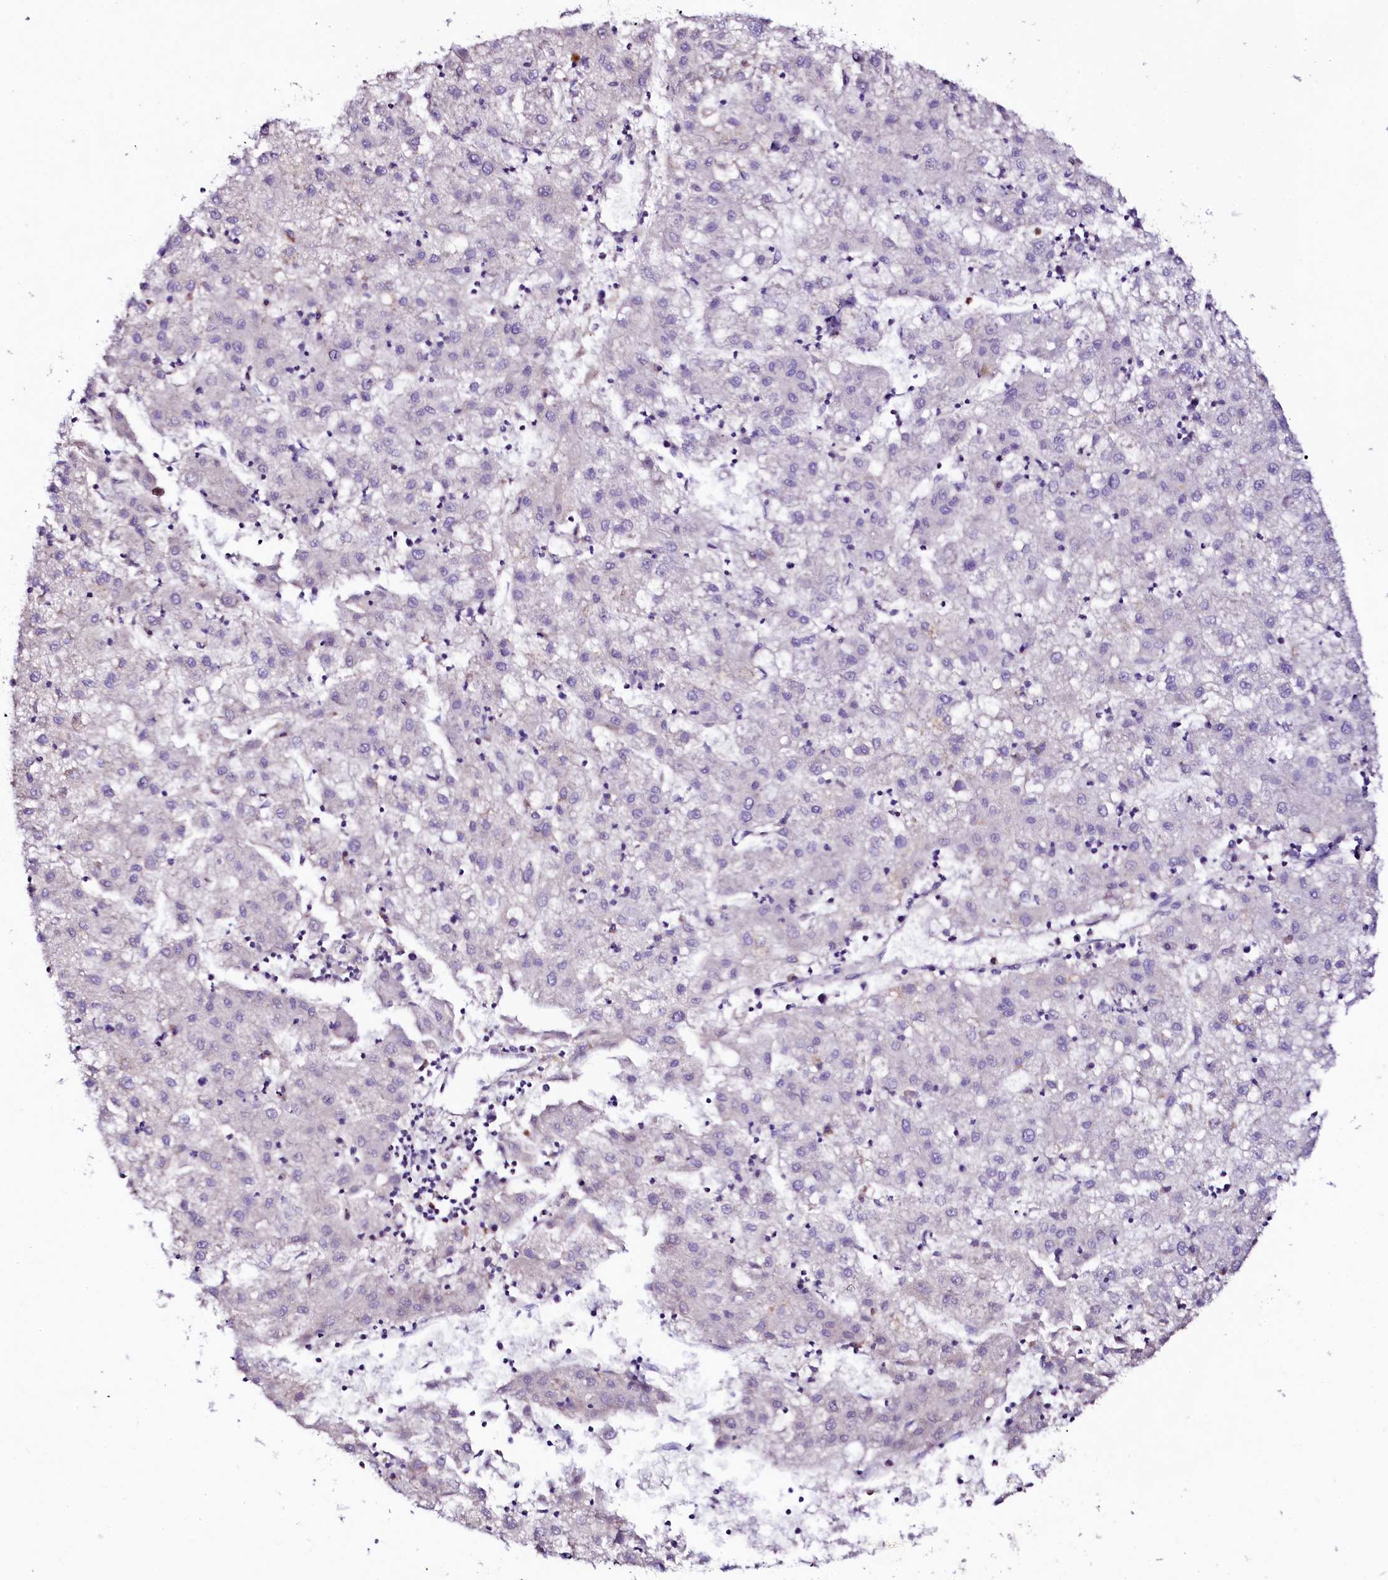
{"staining": {"intensity": "negative", "quantity": "none", "location": "none"}, "tissue": "liver cancer", "cell_type": "Tumor cells", "image_type": "cancer", "snomed": [{"axis": "morphology", "description": "Carcinoma, Hepatocellular, NOS"}, {"axis": "topography", "description": "Liver"}], "caption": "Photomicrograph shows no significant protein positivity in tumor cells of liver cancer.", "gene": "NAA16", "patient": {"sex": "male", "age": 72}}